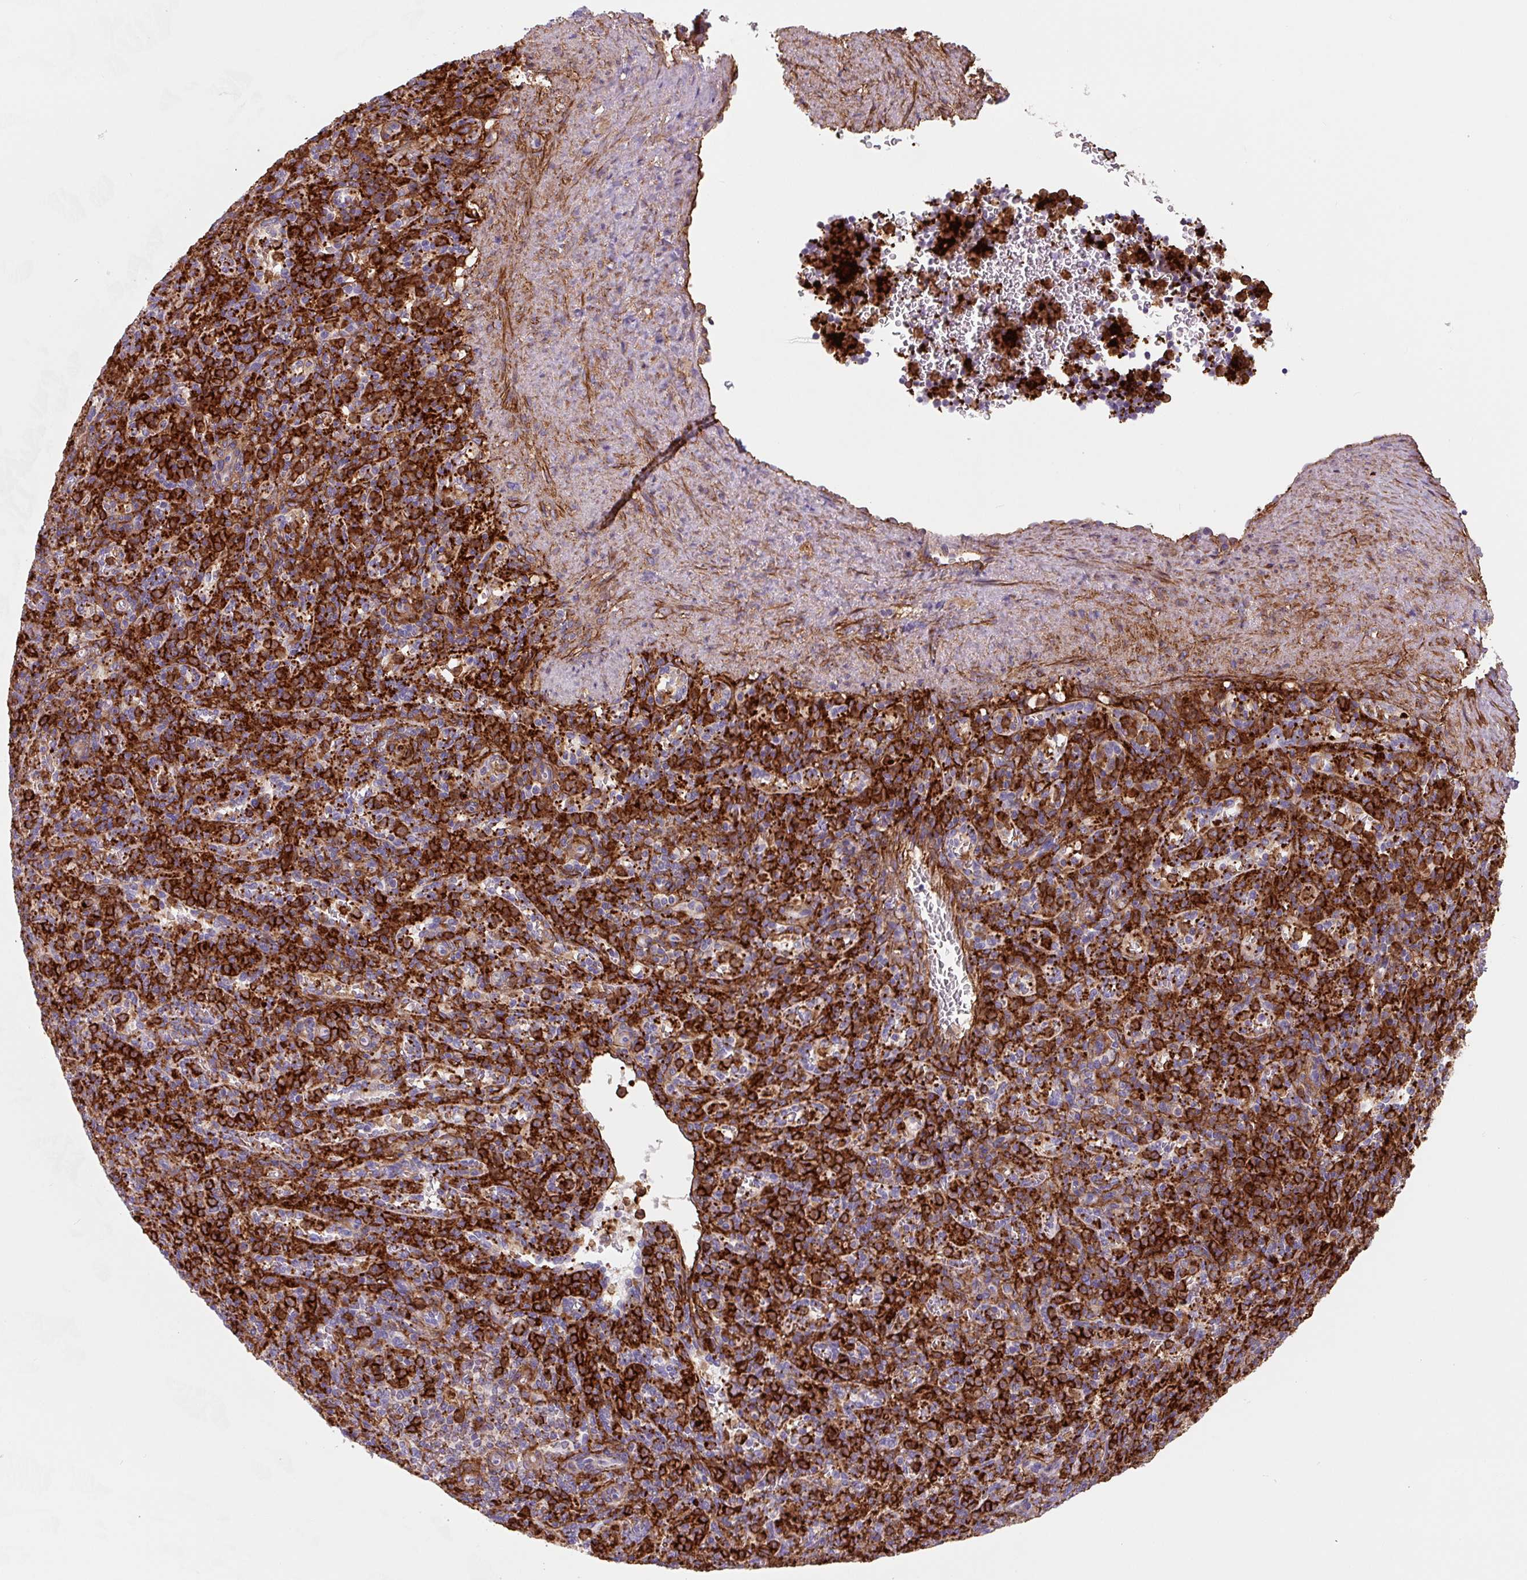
{"staining": {"intensity": "strong", "quantity": ">75%", "location": "cytoplasmic/membranous"}, "tissue": "spleen", "cell_type": "Cells in red pulp", "image_type": "normal", "snomed": [{"axis": "morphology", "description": "Normal tissue, NOS"}, {"axis": "topography", "description": "Spleen"}], "caption": "Immunohistochemical staining of normal human spleen shows strong cytoplasmic/membranous protein expression in approximately >75% of cells in red pulp.", "gene": "DHFR2", "patient": {"sex": "female", "age": 74}}